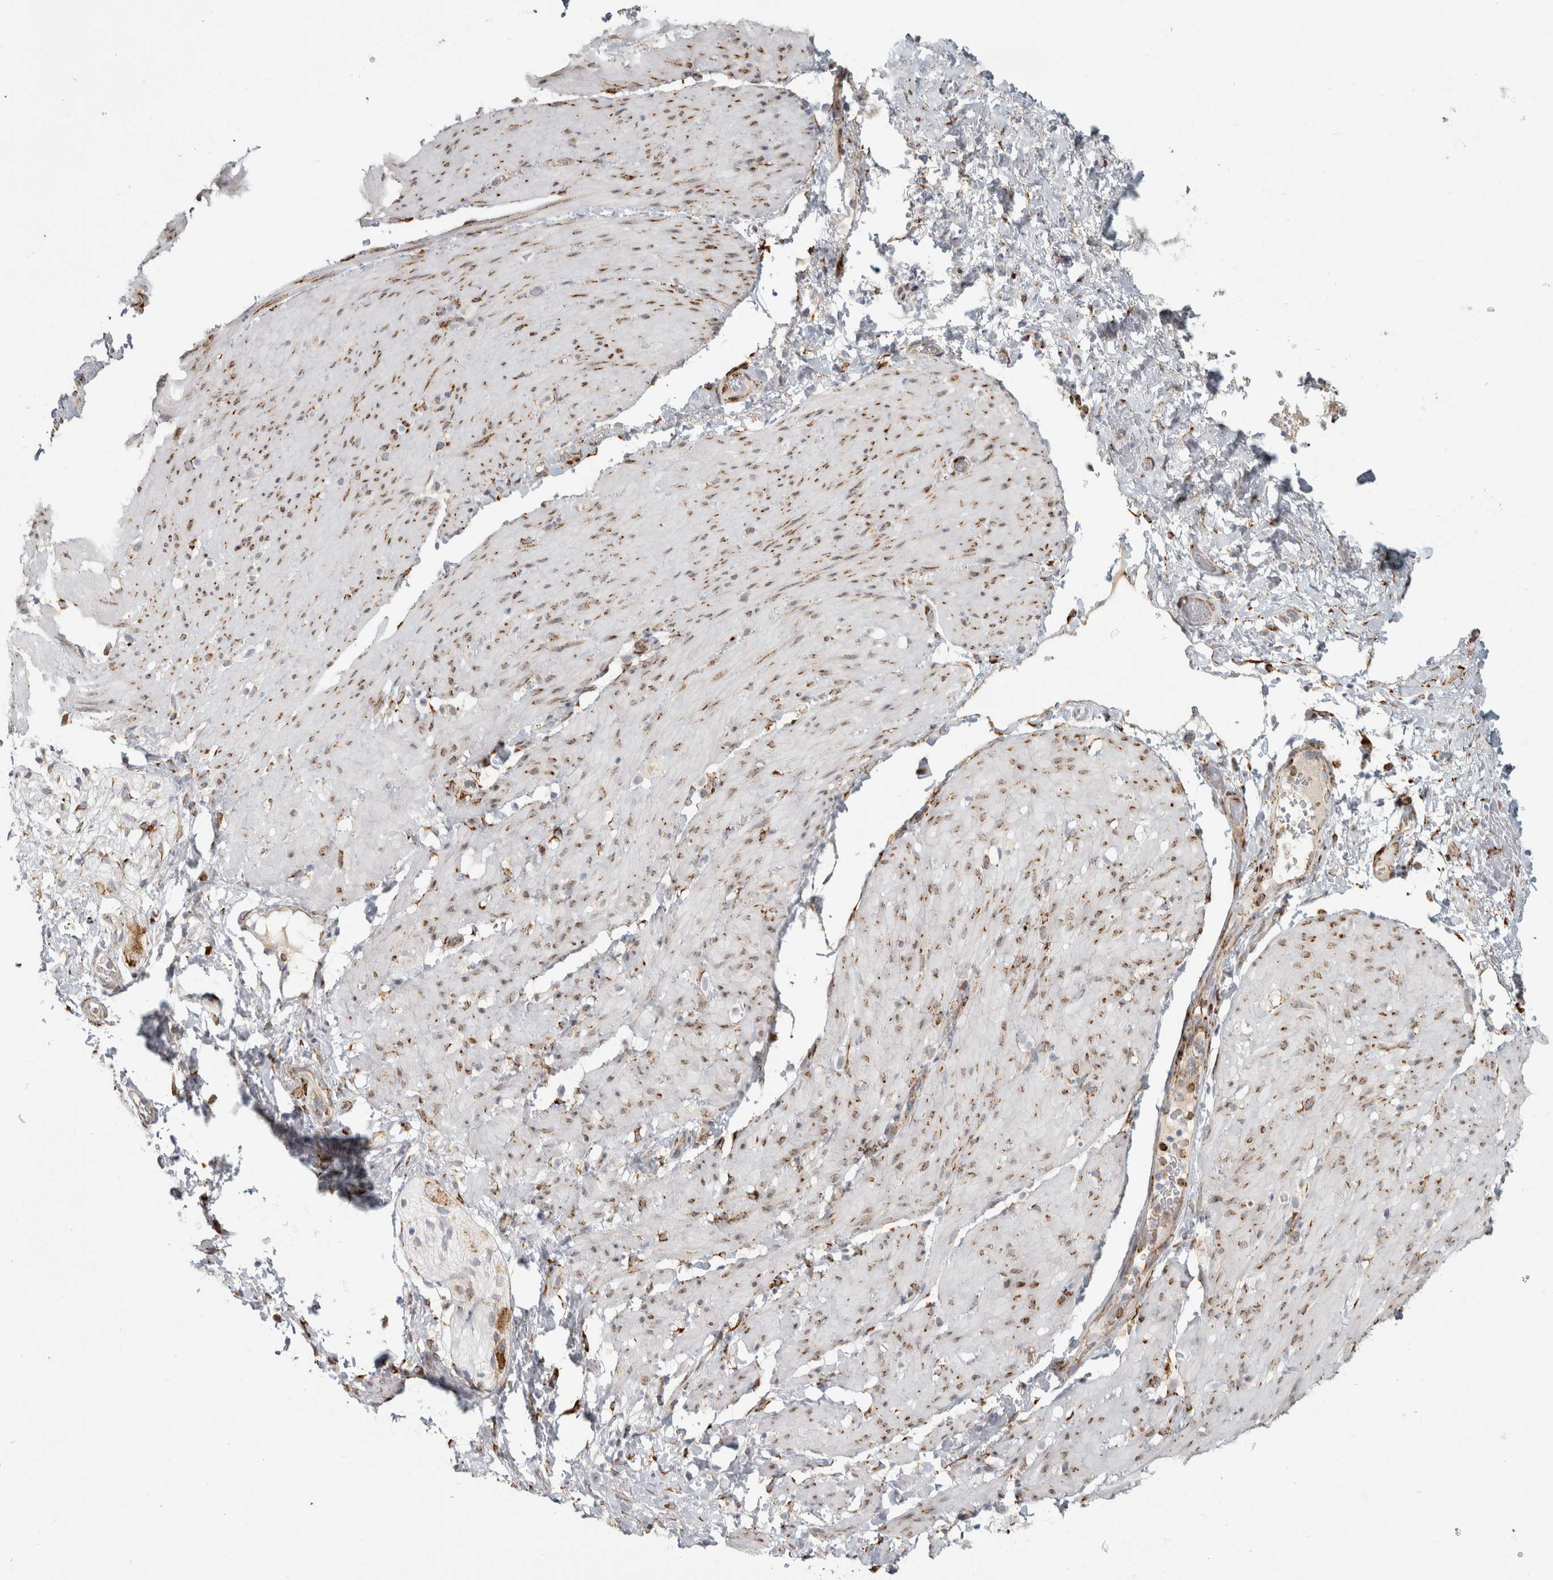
{"staining": {"intensity": "moderate", "quantity": "25%-75%", "location": "cytoplasmic/membranous"}, "tissue": "smooth muscle", "cell_type": "Smooth muscle cells", "image_type": "normal", "snomed": [{"axis": "morphology", "description": "Normal tissue, NOS"}, {"axis": "topography", "description": "Smooth muscle"}, {"axis": "topography", "description": "Small intestine"}], "caption": "Brown immunohistochemical staining in unremarkable human smooth muscle displays moderate cytoplasmic/membranous staining in about 25%-75% of smooth muscle cells.", "gene": "OSTN", "patient": {"sex": "female", "age": 84}}